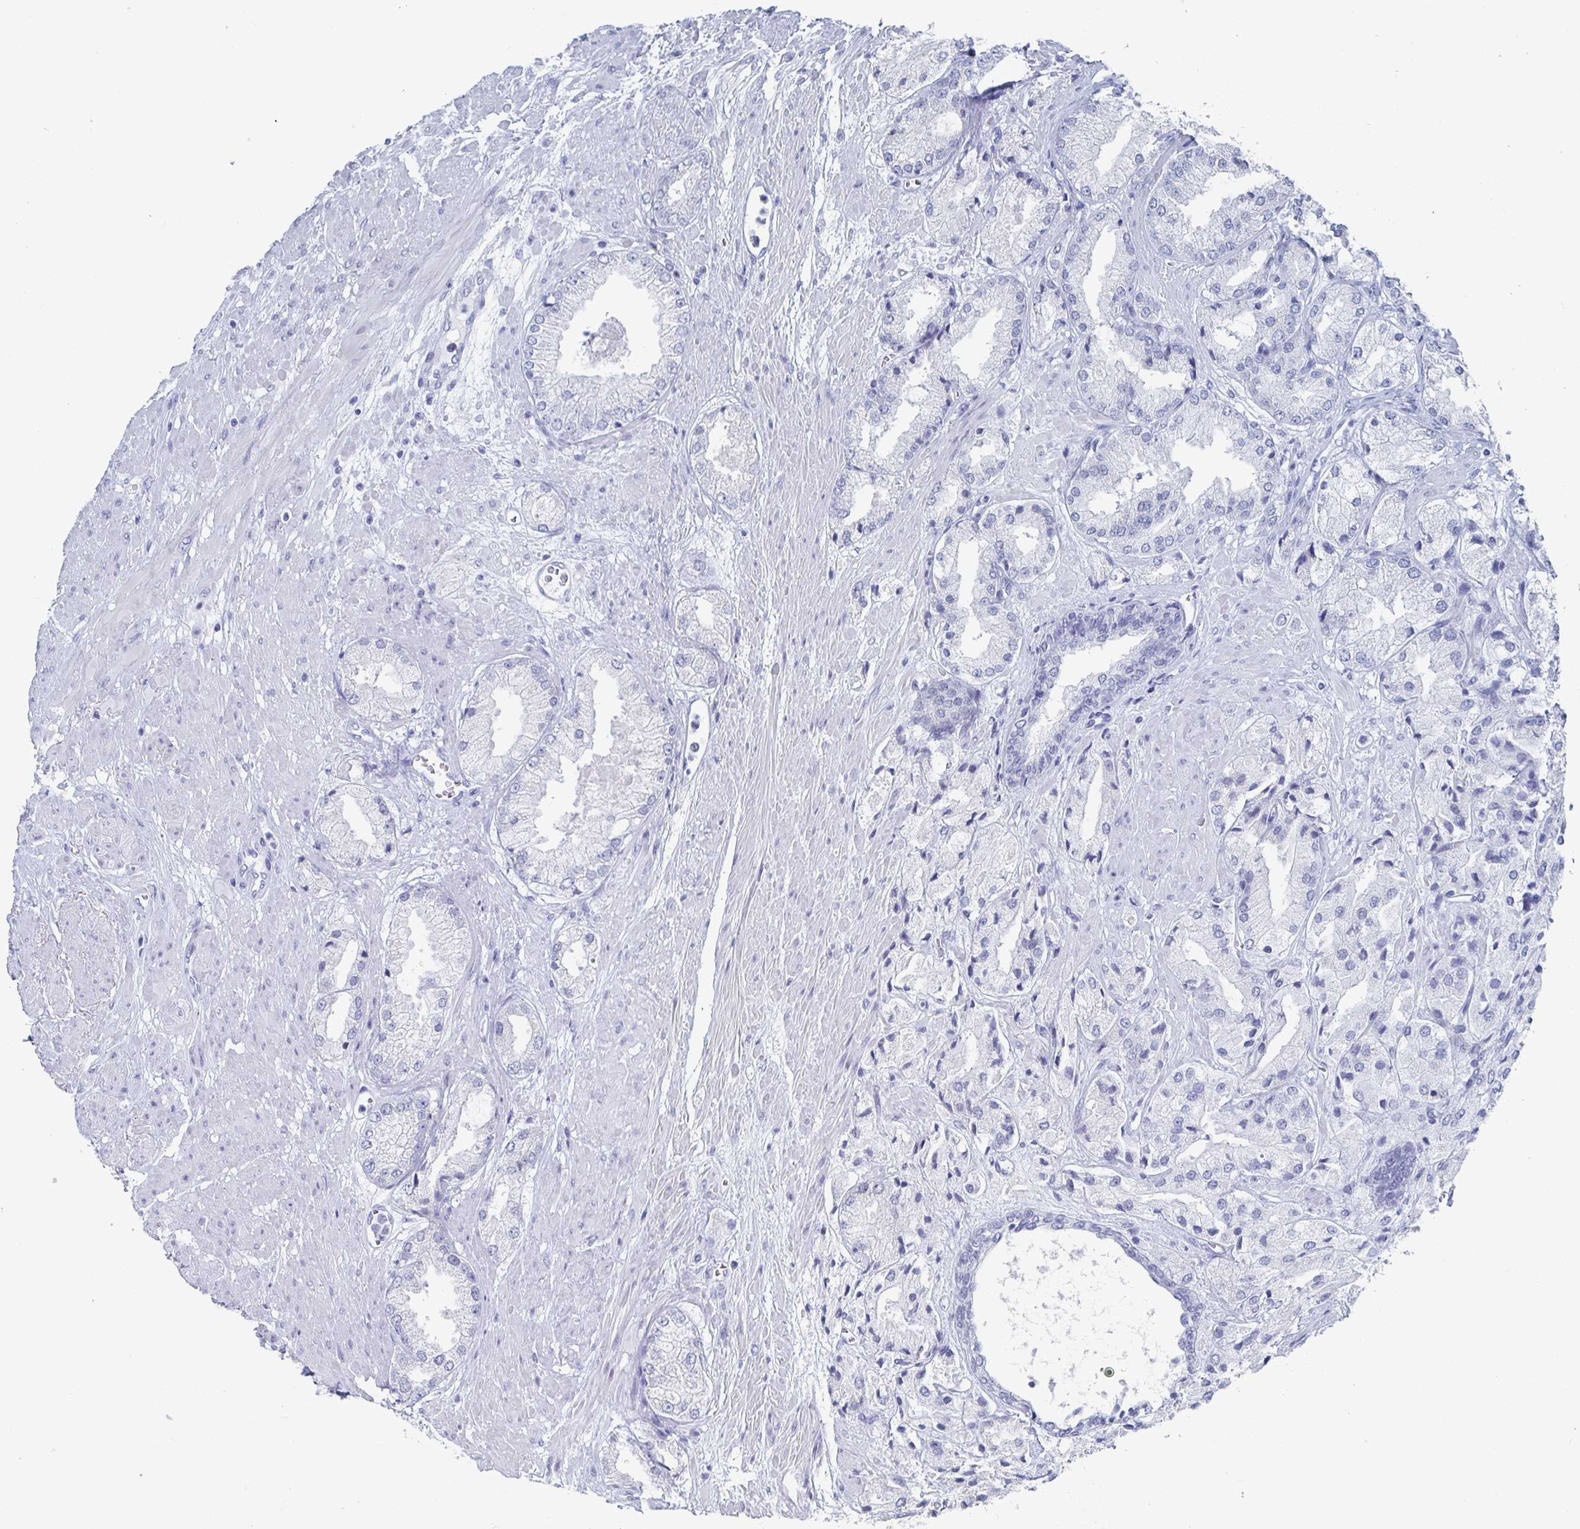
{"staining": {"intensity": "negative", "quantity": "none", "location": "none"}, "tissue": "prostate cancer", "cell_type": "Tumor cells", "image_type": "cancer", "snomed": [{"axis": "morphology", "description": "Adenocarcinoma, High grade"}, {"axis": "topography", "description": "Prostate"}], "caption": "This is an immunohistochemistry (IHC) image of human high-grade adenocarcinoma (prostate). There is no expression in tumor cells.", "gene": "CAMKV", "patient": {"sex": "male", "age": 68}}